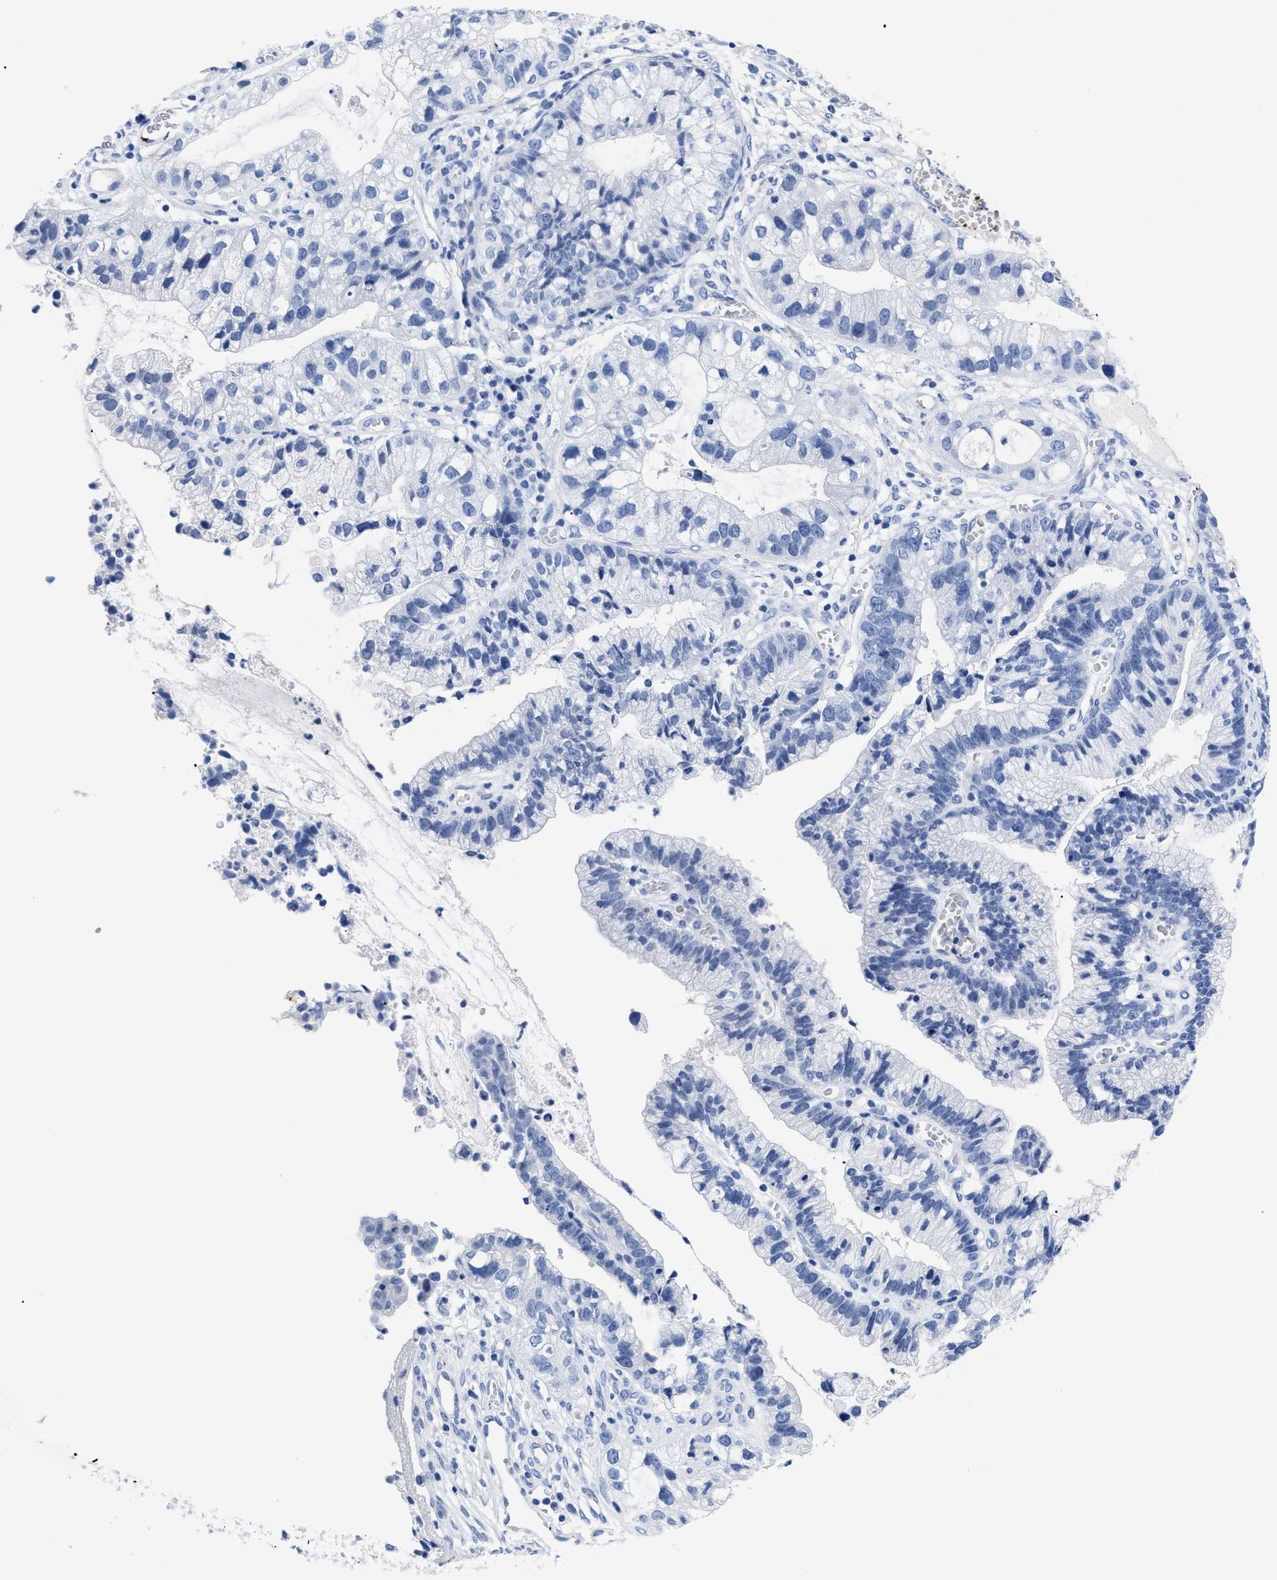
{"staining": {"intensity": "negative", "quantity": "none", "location": "none"}, "tissue": "cervical cancer", "cell_type": "Tumor cells", "image_type": "cancer", "snomed": [{"axis": "morphology", "description": "Adenocarcinoma, NOS"}, {"axis": "topography", "description": "Cervix"}], "caption": "Human adenocarcinoma (cervical) stained for a protein using immunohistochemistry exhibits no staining in tumor cells.", "gene": "TREML1", "patient": {"sex": "female", "age": 44}}